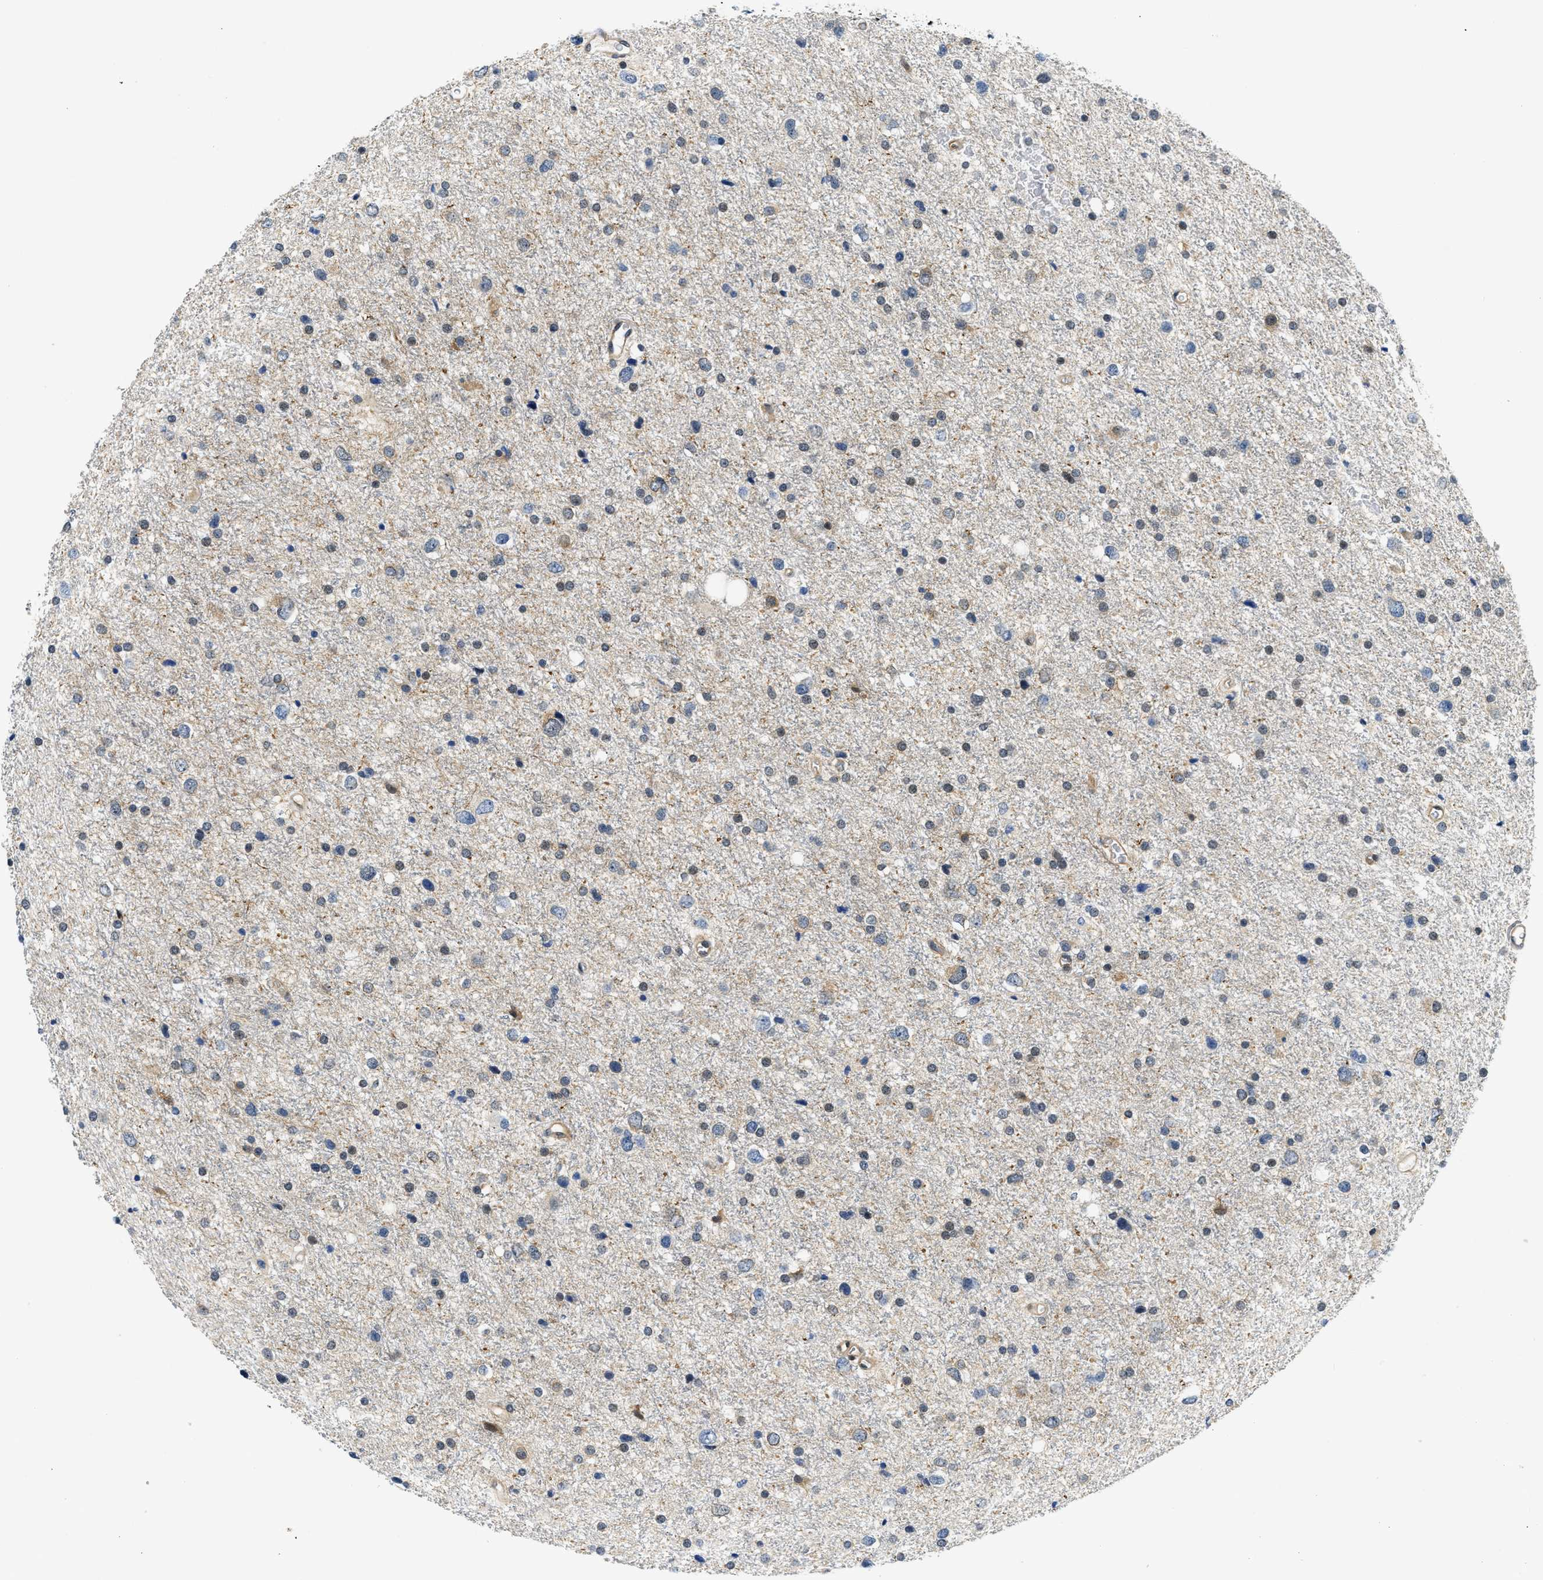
{"staining": {"intensity": "weak", "quantity": "<25%", "location": "cytoplasmic/membranous,nuclear"}, "tissue": "glioma", "cell_type": "Tumor cells", "image_type": "cancer", "snomed": [{"axis": "morphology", "description": "Glioma, malignant, Low grade"}, {"axis": "topography", "description": "Brain"}], "caption": "Photomicrograph shows no protein staining in tumor cells of glioma tissue.", "gene": "SMAD4", "patient": {"sex": "female", "age": 37}}